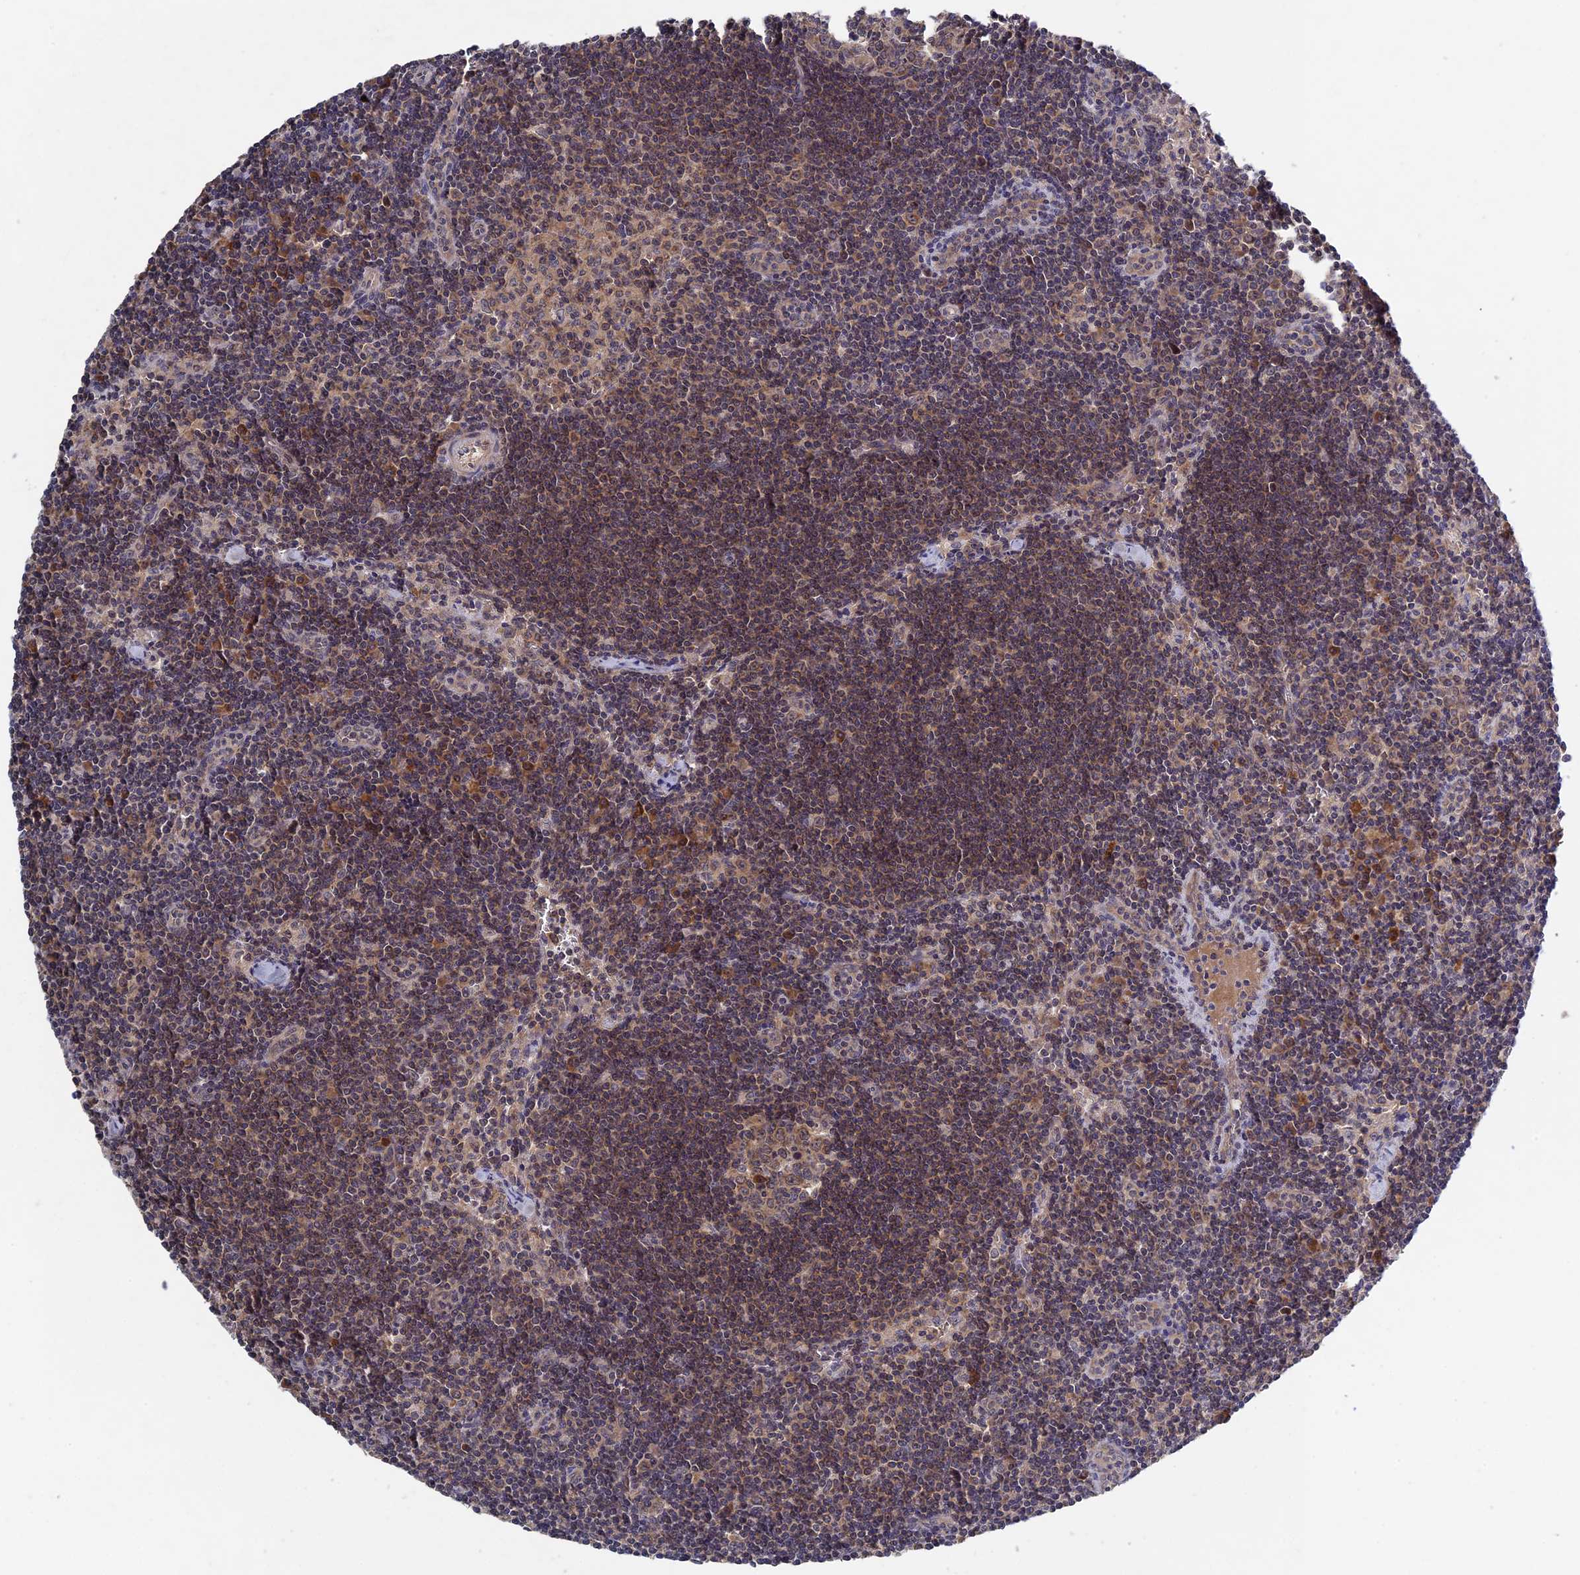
{"staining": {"intensity": "weak", "quantity": ">75%", "location": "cytoplasmic/membranous"}, "tissue": "lymph node", "cell_type": "Germinal center cells", "image_type": "normal", "snomed": [{"axis": "morphology", "description": "Normal tissue, NOS"}, {"axis": "topography", "description": "Lymph node"}], "caption": "The photomicrograph demonstrates immunohistochemical staining of unremarkable lymph node. There is weak cytoplasmic/membranous expression is appreciated in approximately >75% of germinal center cells.", "gene": "RAB15", "patient": {"sex": "female", "age": 32}}